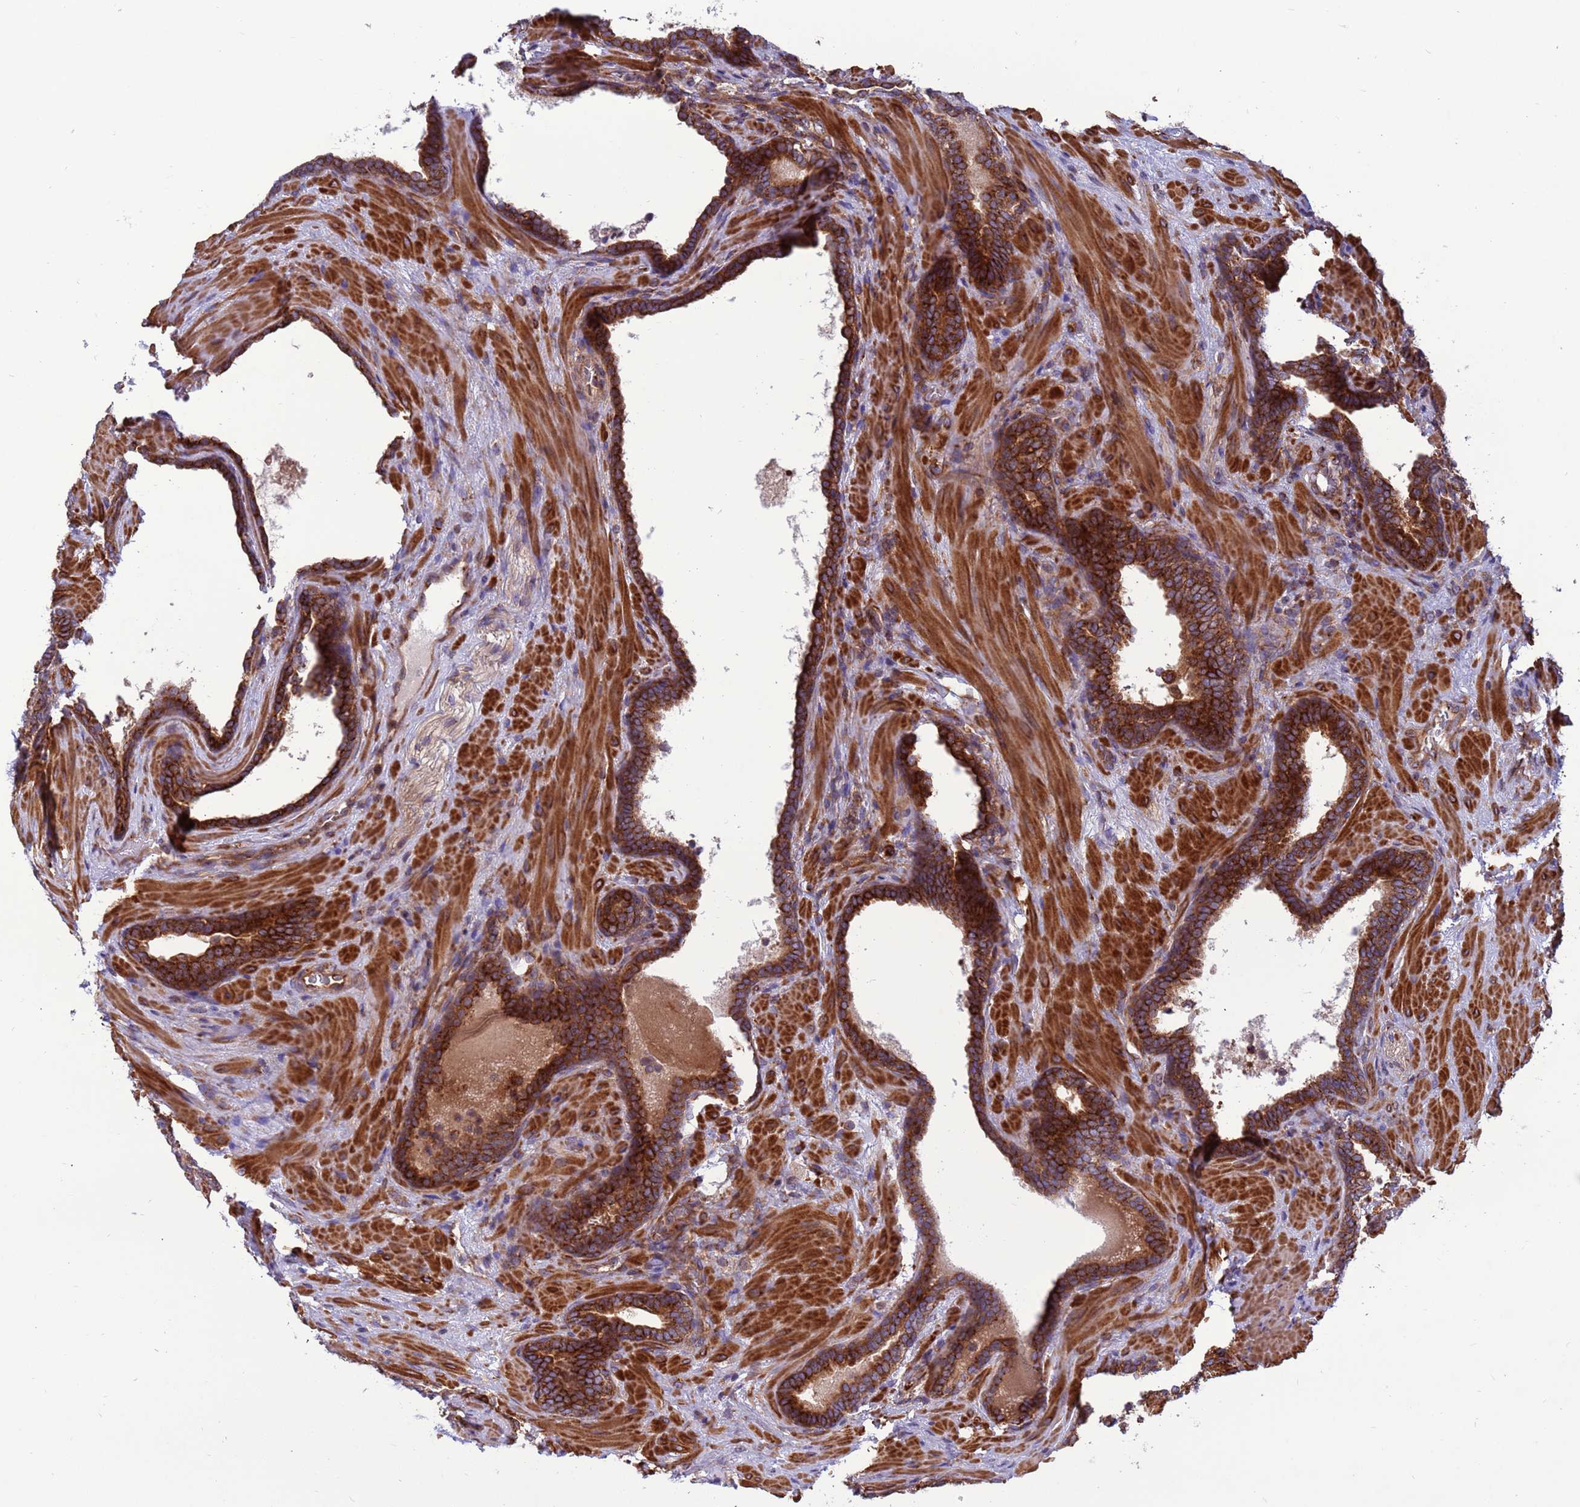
{"staining": {"intensity": "strong", "quantity": ">75%", "location": "cytoplasmic/membranous"}, "tissue": "prostate cancer", "cell_type": "Tumor cells", "image_type": "cancer", "snomed": [{"axis": "morphology", "description": "Adenocarcinoma, Low grade"}, {"axis": "topography", "description": "Prostate"}], "caption": "Protein expression analysis of human prostate cancer reveals strong cytoplasmic/membranous positivity in approximately >75% of tumor cells.", "gene": "ZC3HAV1", "patient": {"sex": "male", "age": 60}}